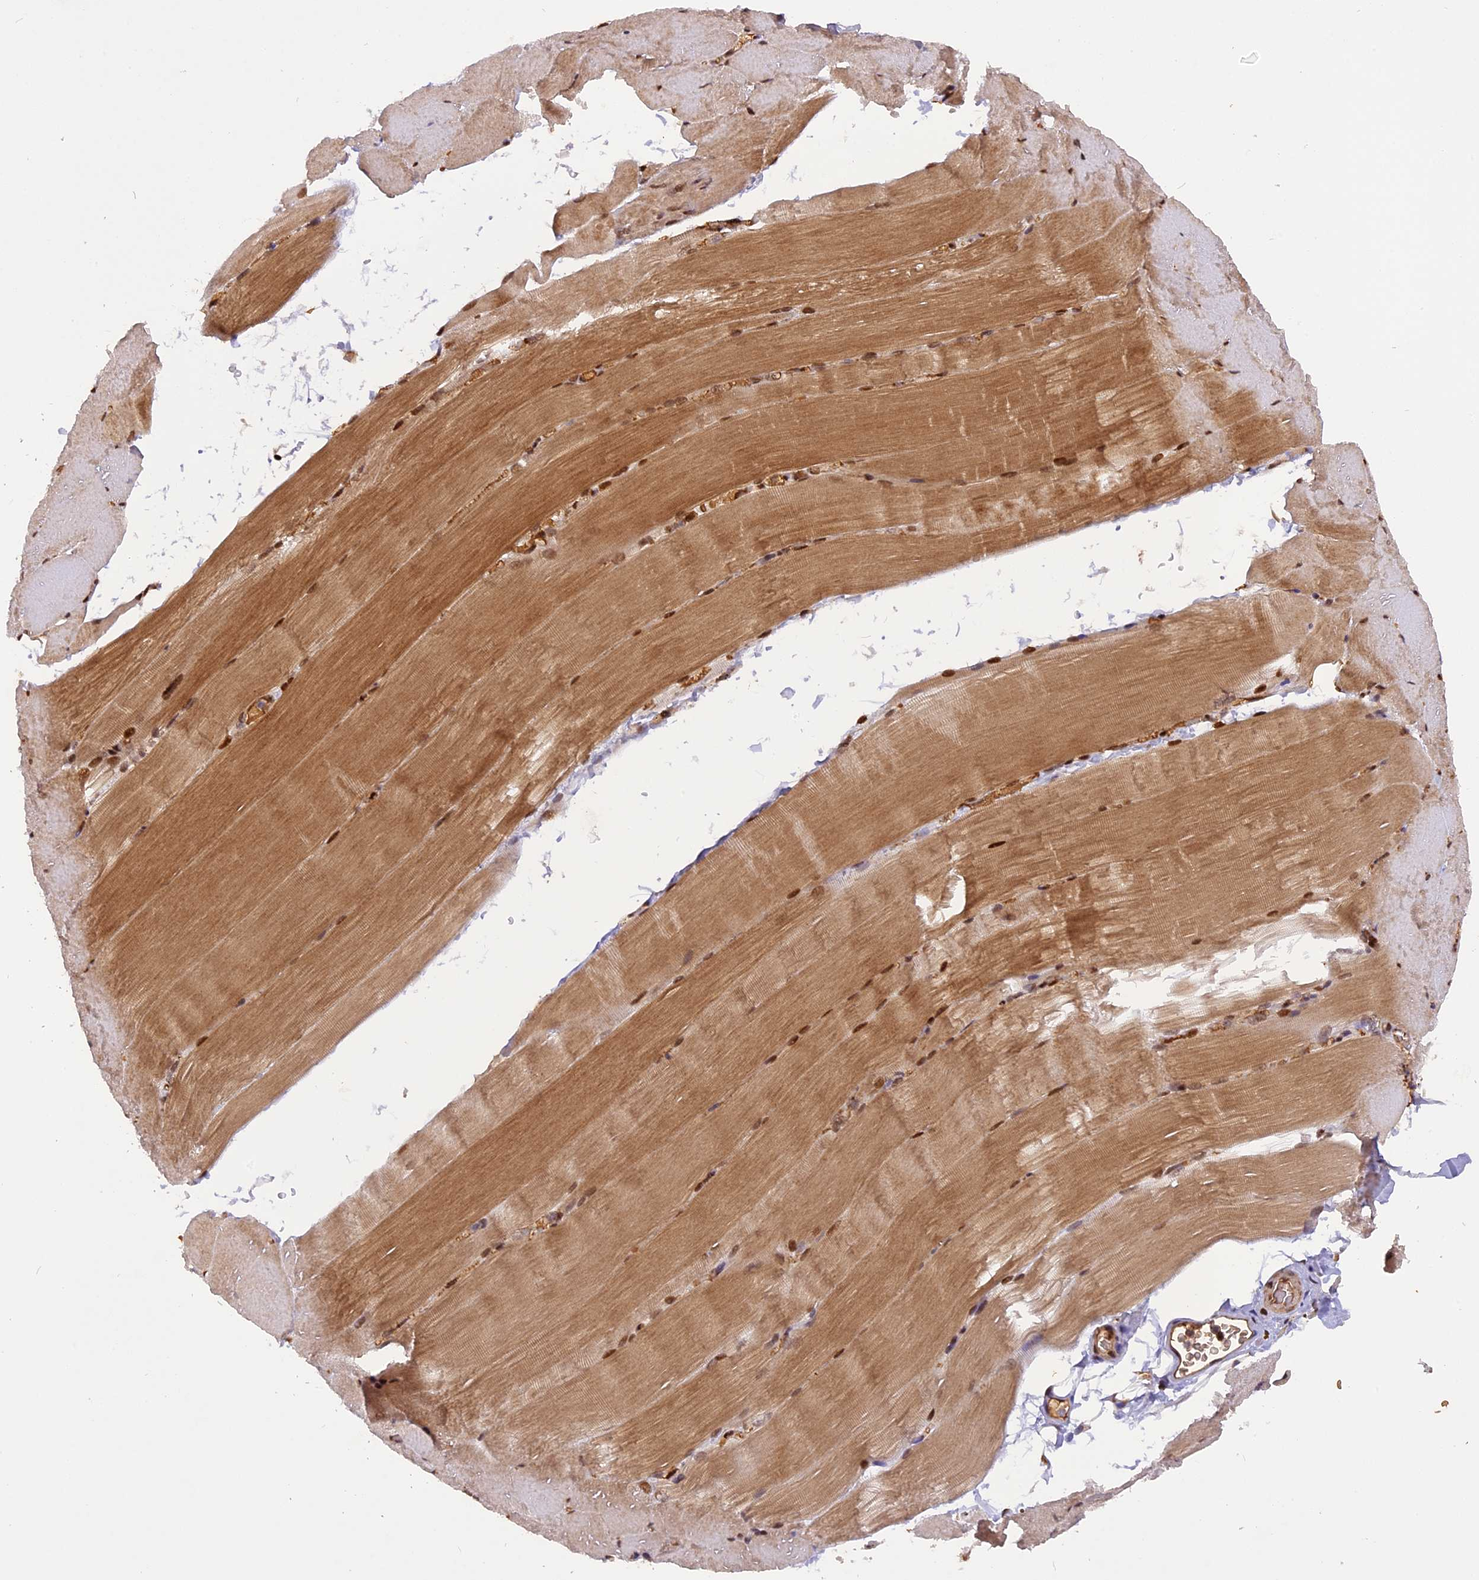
{"staining": {"intensity": "moderate", "quantity": "25%-75%", "location": "cytoplasmic/membranous,nuclear"}, "tissue": "skeletal muscle", "cell_type": "Myocytes", "image_type": "normal", "snomed": [{"axis": "morphology", "description": "Normal tissue, NOS"}, {"axis": "topography", "description": "Skeletal muscle"}, {"axis": "topography", "description": "Parathyroid gland"}], "caption": "An IHC histopathology image of unremarkable tissue is shown. Protein staining in brown highlights moderate cytoplasmic/membranous,nuclear positivity in skeletal muscle within myocytes.", "gene": "MICALL1", "patient": {"sex": "female", "age": 37}}